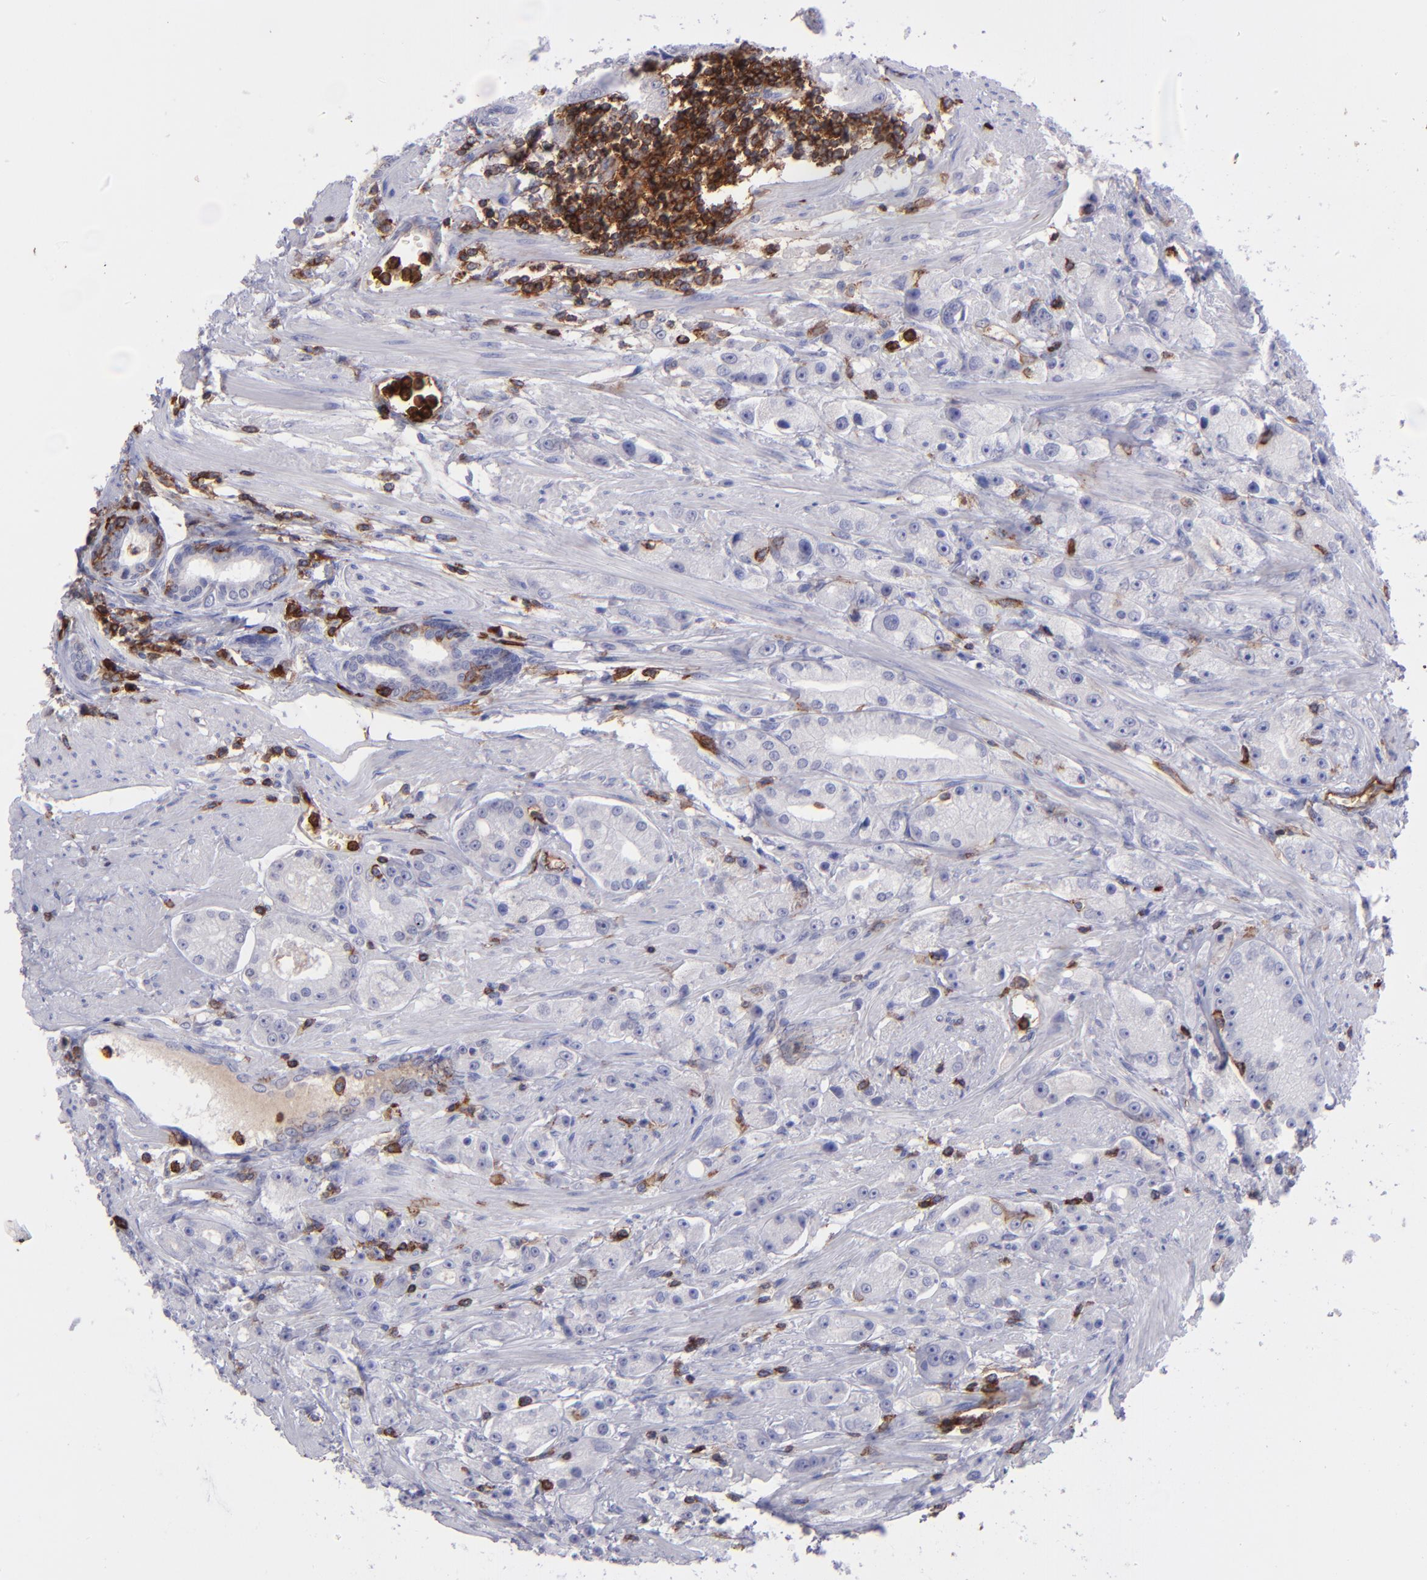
{"staining": {"intensity": "negative", "quantity": "none", "location": "none"}, "tissue": "prostate cancer", "cell_type": "Tumor cells", "image_type": "cancer", "snomed": [{"axis": "morphology", "description": "Adenocarcinoma, Medium grade"}, {"axis": "topography", "description": "Prostate"}], "caption": "Human prostate cancer (medium-grade adenocarcinoma) stained for a protein using immunohistochemistry shows no positivity in tumor cells.", "gene": "ICAM3", "patient": {"sex": "male", "age": 72}}